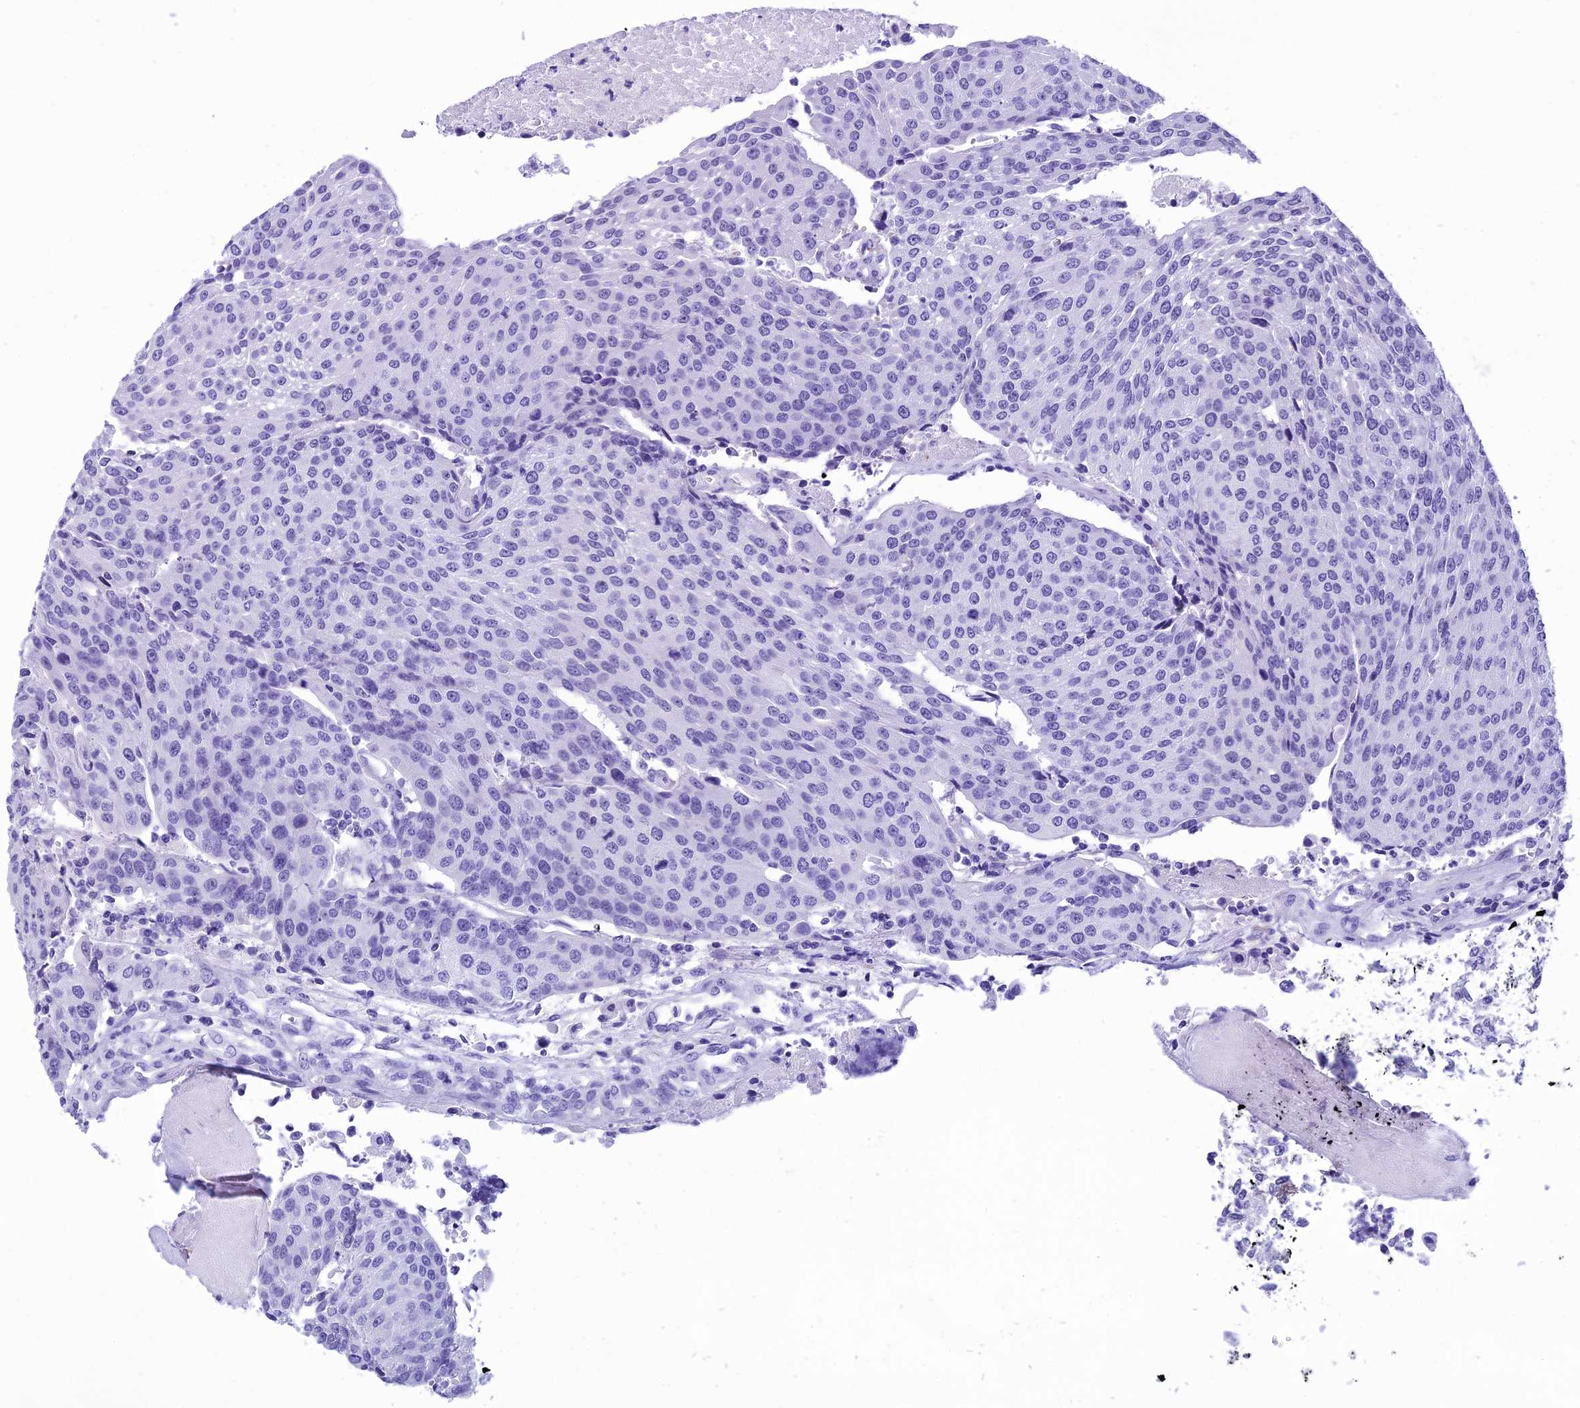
{"staining": {"intensity": "negative", "quantity": "none", "location": "none"}, "tissue": "urothelial cancer", "cell_type": "Tumor cells", "image_type": "cancer", "snomed": [{"axis": "morphology", "description": "Urothelial carcinoma, High grade"}, {"axis": "topography", "description": "Urinary bladder"}], "caption": "This is a histopathology image of immunohistochemistry (IHC) staining of high-grade urothelial carcinoma, which shows no positivity in tumor cells.", "gene": "KCTD14", "patient": {"sex": "female", "age": 85}}